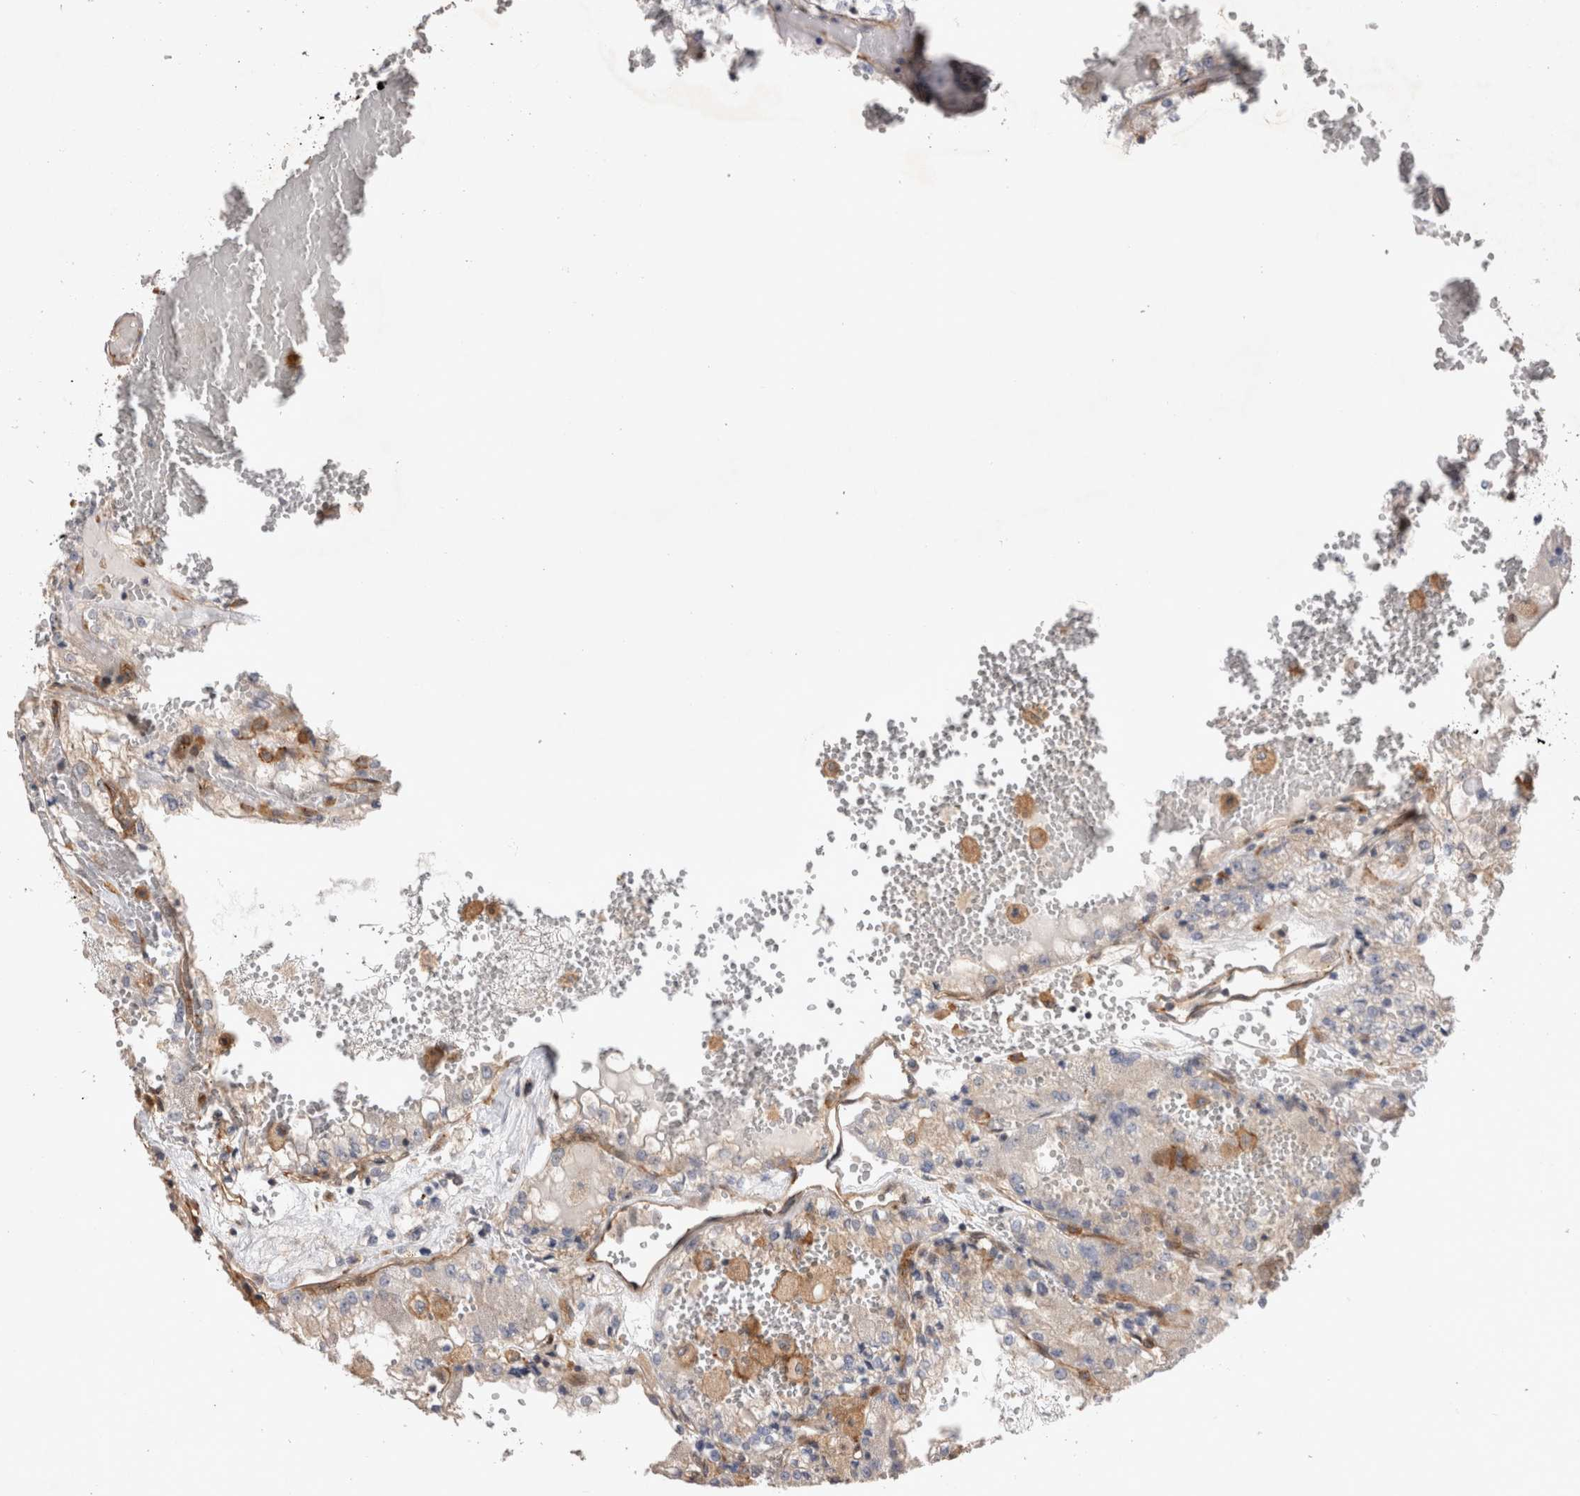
{"staining": {"intensity": "negative", "quantity": "none", "location": "none"}, "tissue": "renal cancer", "cell_type": "Tumor cells", "image_type": "cancer", "snomed": [{"axis": "morphology", "description": "Adenocarcinoma, NOS"}, {"axis": "topography", "description": "Kidney"}], "caption": "Immunohistochemical staining of adenocarcinoma (renal) reveals no significant staining in tumor cells. The staining was performed using DAB to visualize the protein expression in brown, while the nuclei were stained in blue with hematoxylin (Magnification: 20x).", "gene": "BNIP2", "patient": {"sex": "female", "age": 56}}